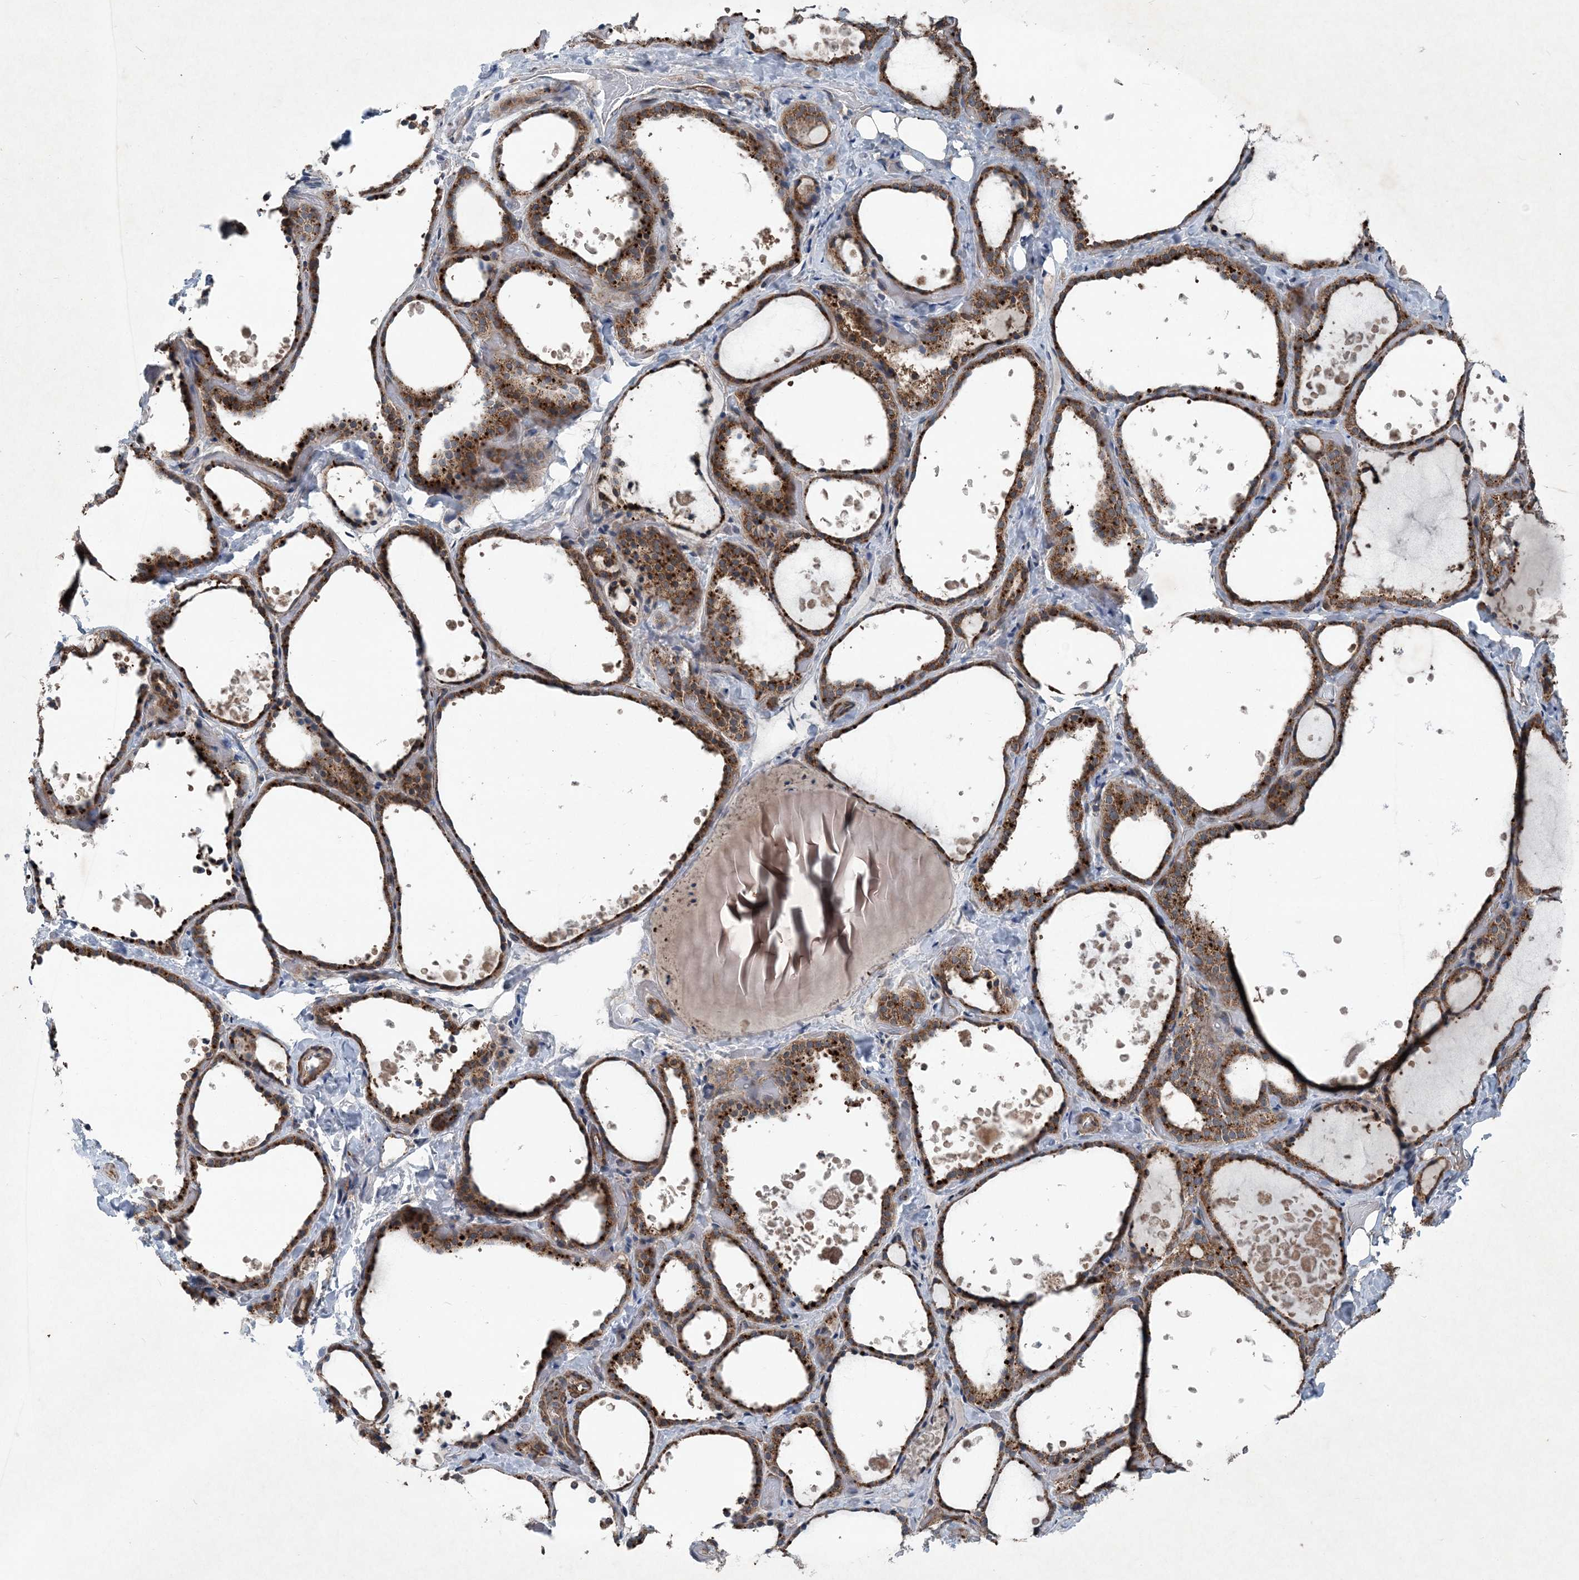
{"staining": {"intensity": "moderate", "quantity": ">75%", "location": "cytoplasmic/membranous"}, "tissue": "thyroid gland", "cell_type": "Glandular cells", "image_type": "normal", "snomed": [{"axis": "morphology", "description": "Normal tissue, NOS"}, {"axis": "topography", "description": "Thyroid gland"}], "caption": "Approximately >75% of glandular cells in unremarkable human thyroid gland display moderate cytoplasmic/membranous protein expression as visualized by brown immunohistochemical staining.", "gene": "NDUFA2", "patient": {"sex": "female", "age": 44}}